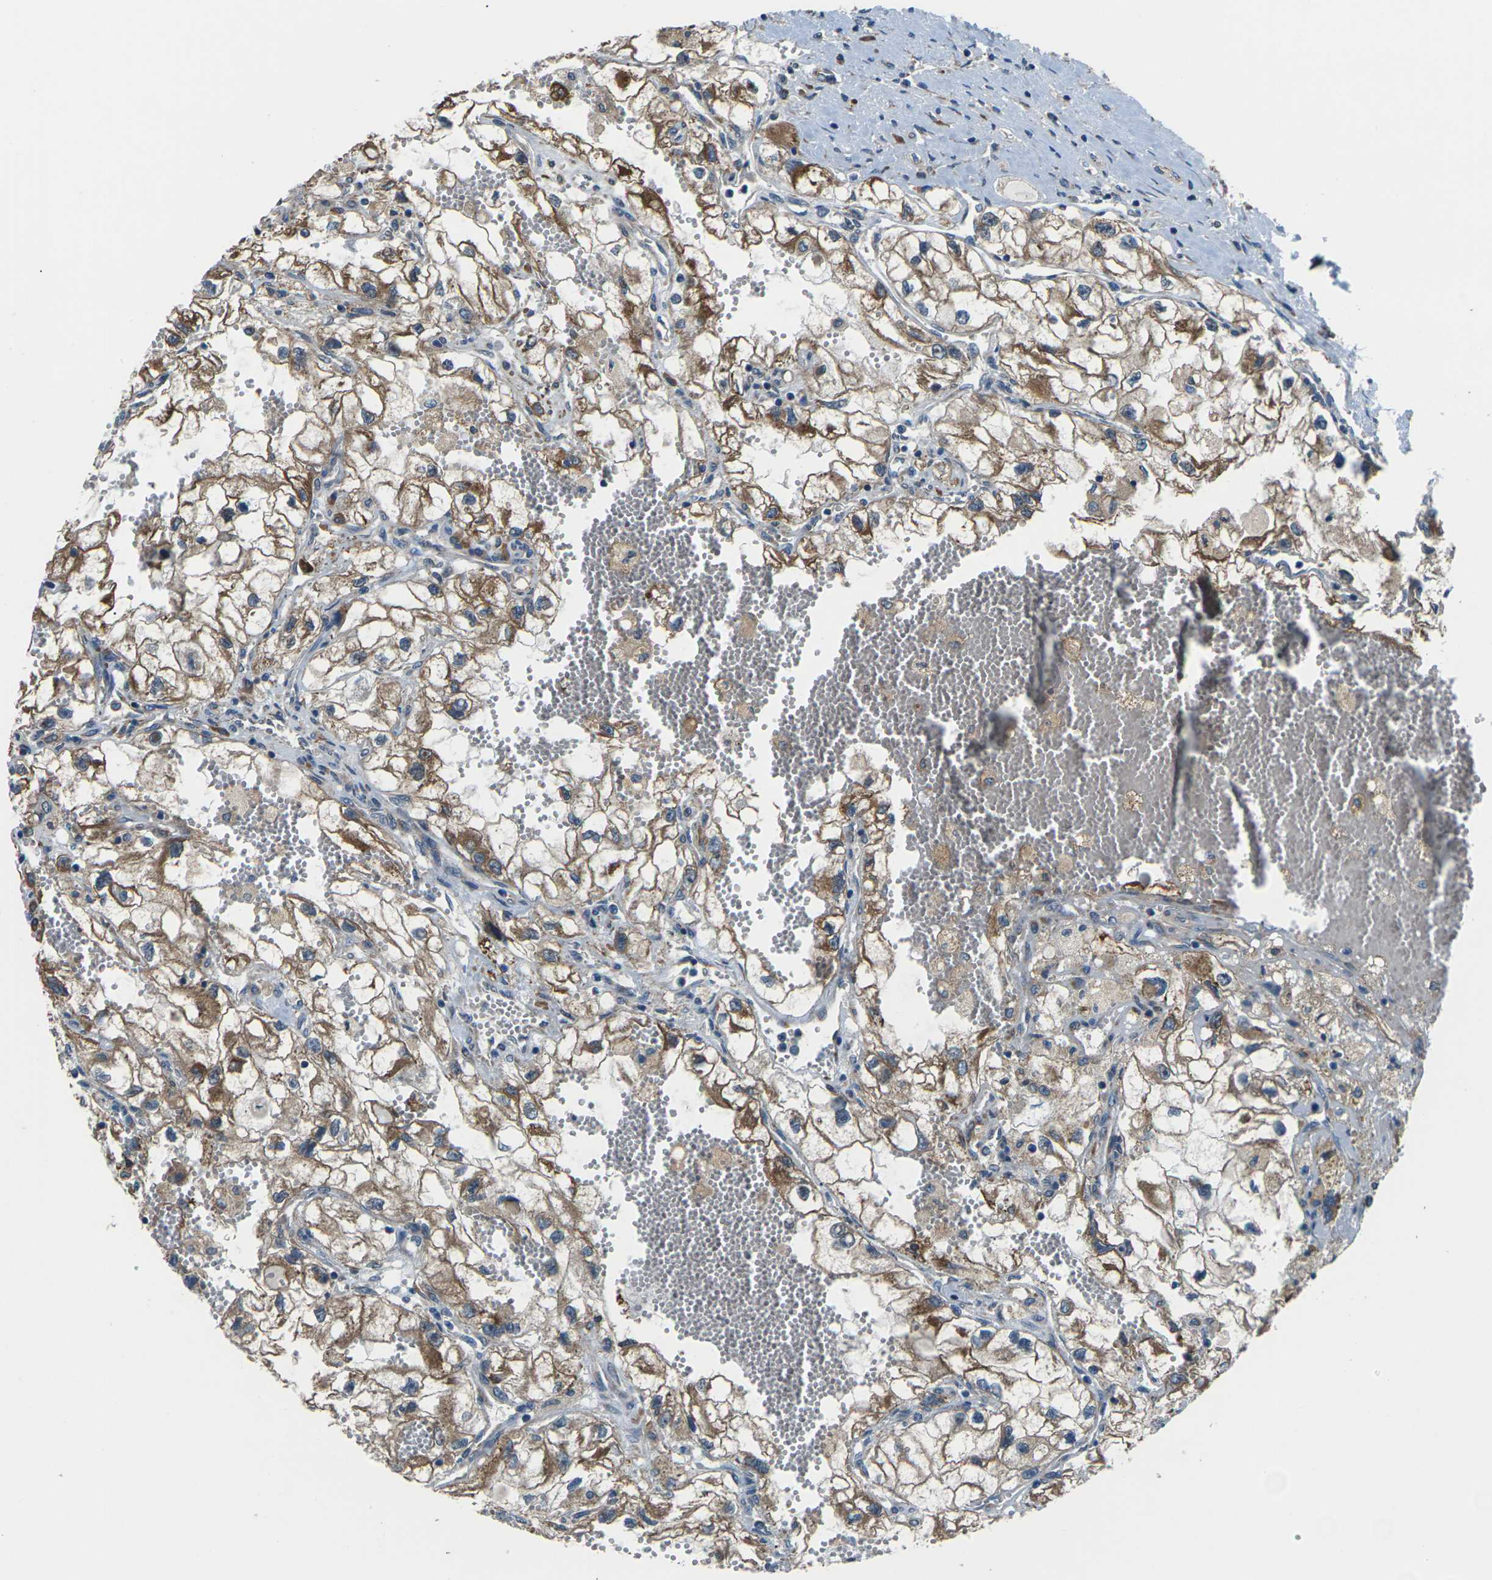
{"staining": {"intensity": "moderate", "quantity": ">75%", "location": "cytoplasmic/membranous"}, "tissue": "renal cancer", "cell_type": "Tumor cells", "image_type": "cancer", "snomed": [{"axis": "morphology", "description": "Adenocarcinoma, NOS"}, {"axis": "topography", "description": "Kidney"}], "caption": "This is a histology image of immunohistochemistry (IHC) staining of renal cancer, which shows moderate positivity in the cytoplasmic/membranous of tumor cells.", "gene": "GABRP", "patient": {"sex": "female", "age": 70}}